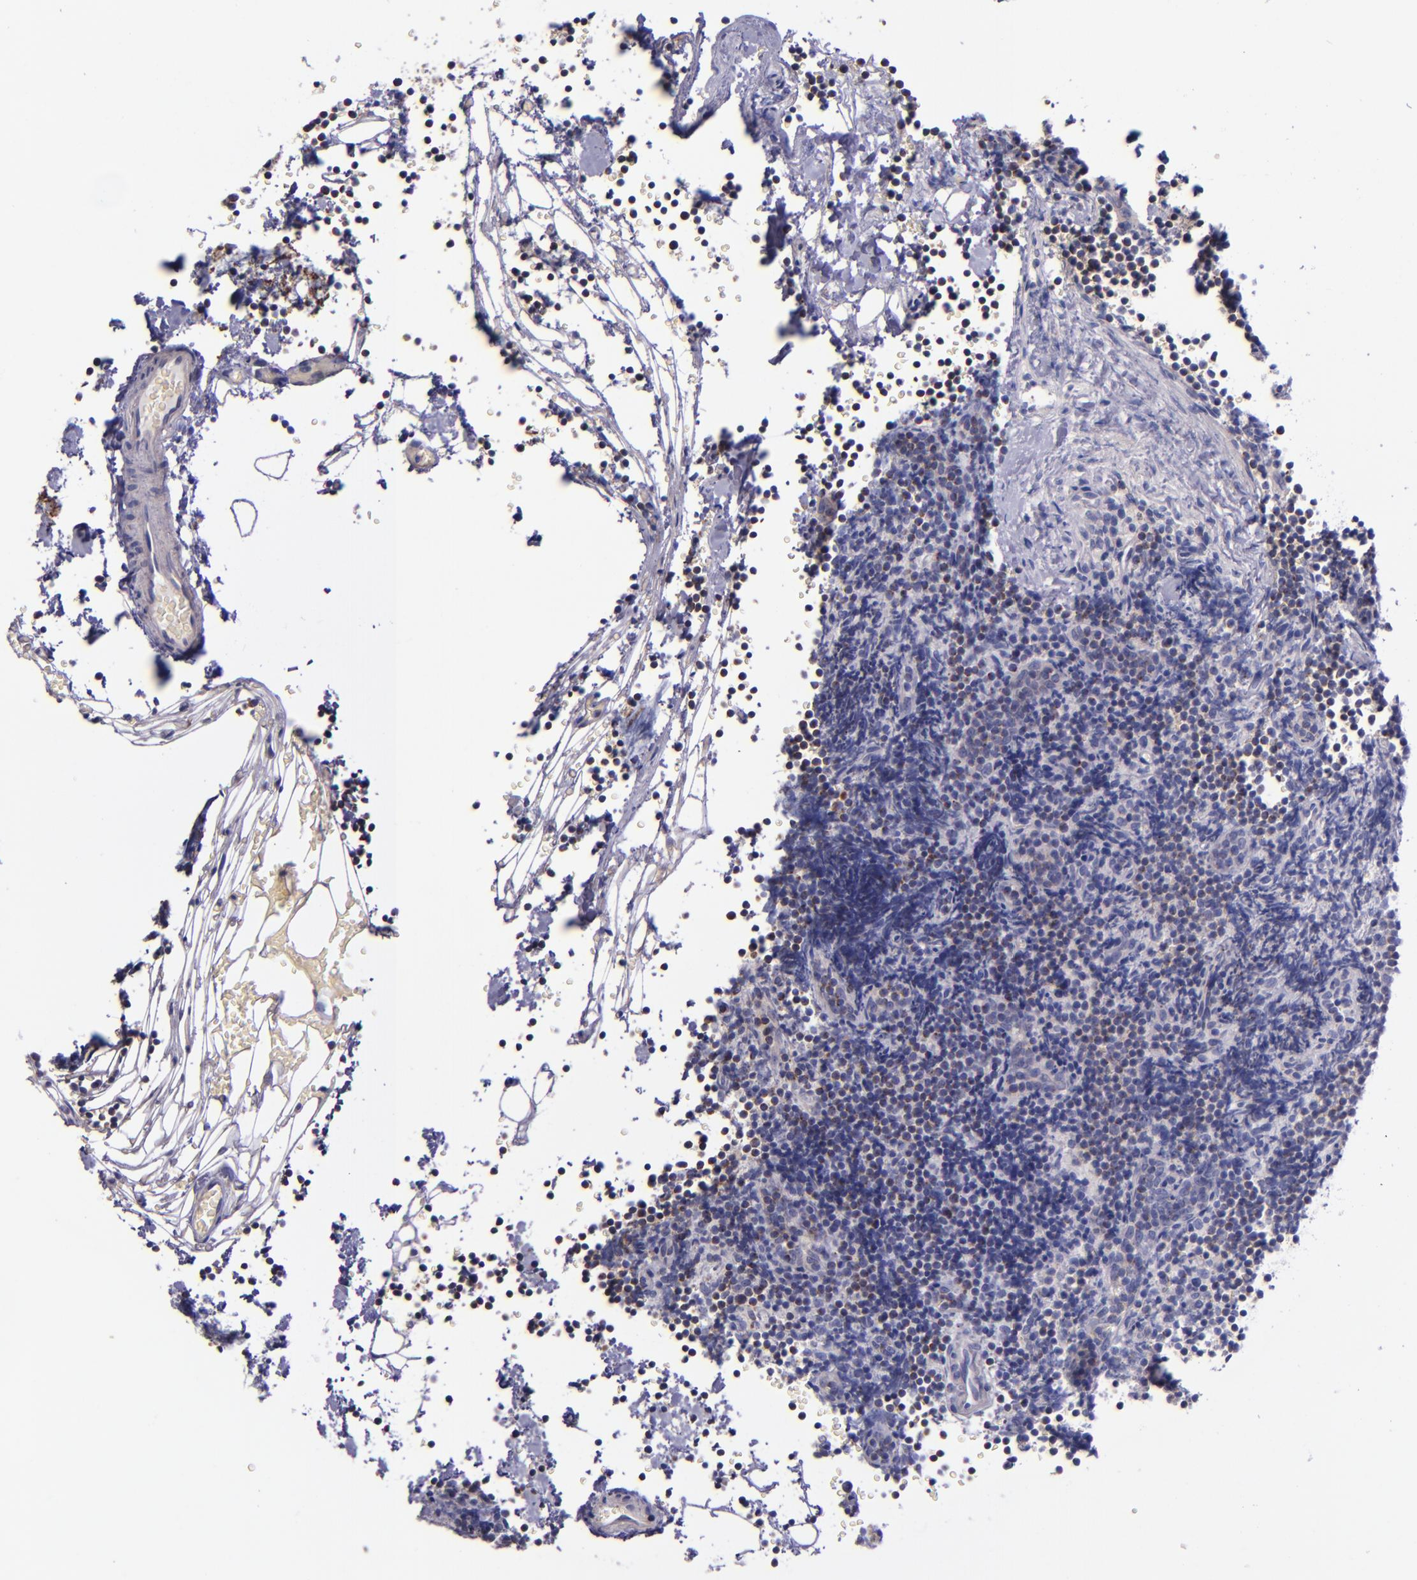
{"staining": {"intensity": "weak", "quantity": "<25%", "location": "cytoplasmic/membranous"}, "tissue": "lymphoma", "cell_type": "Tumor cells", "image_type": "cancer", "snomed": [{"axis": "morphology", "description": "Malignant lymphoma, non-Hodgkin's type, High grade"}, {"axis": "topography", "description": "Lymph node"}], "caption": "Lymphoma was stained to show a protein in brown. There is no significant expression in tumor cells.", "gene": "SHC1", "patient": {"sex": "female", "age": 58}}